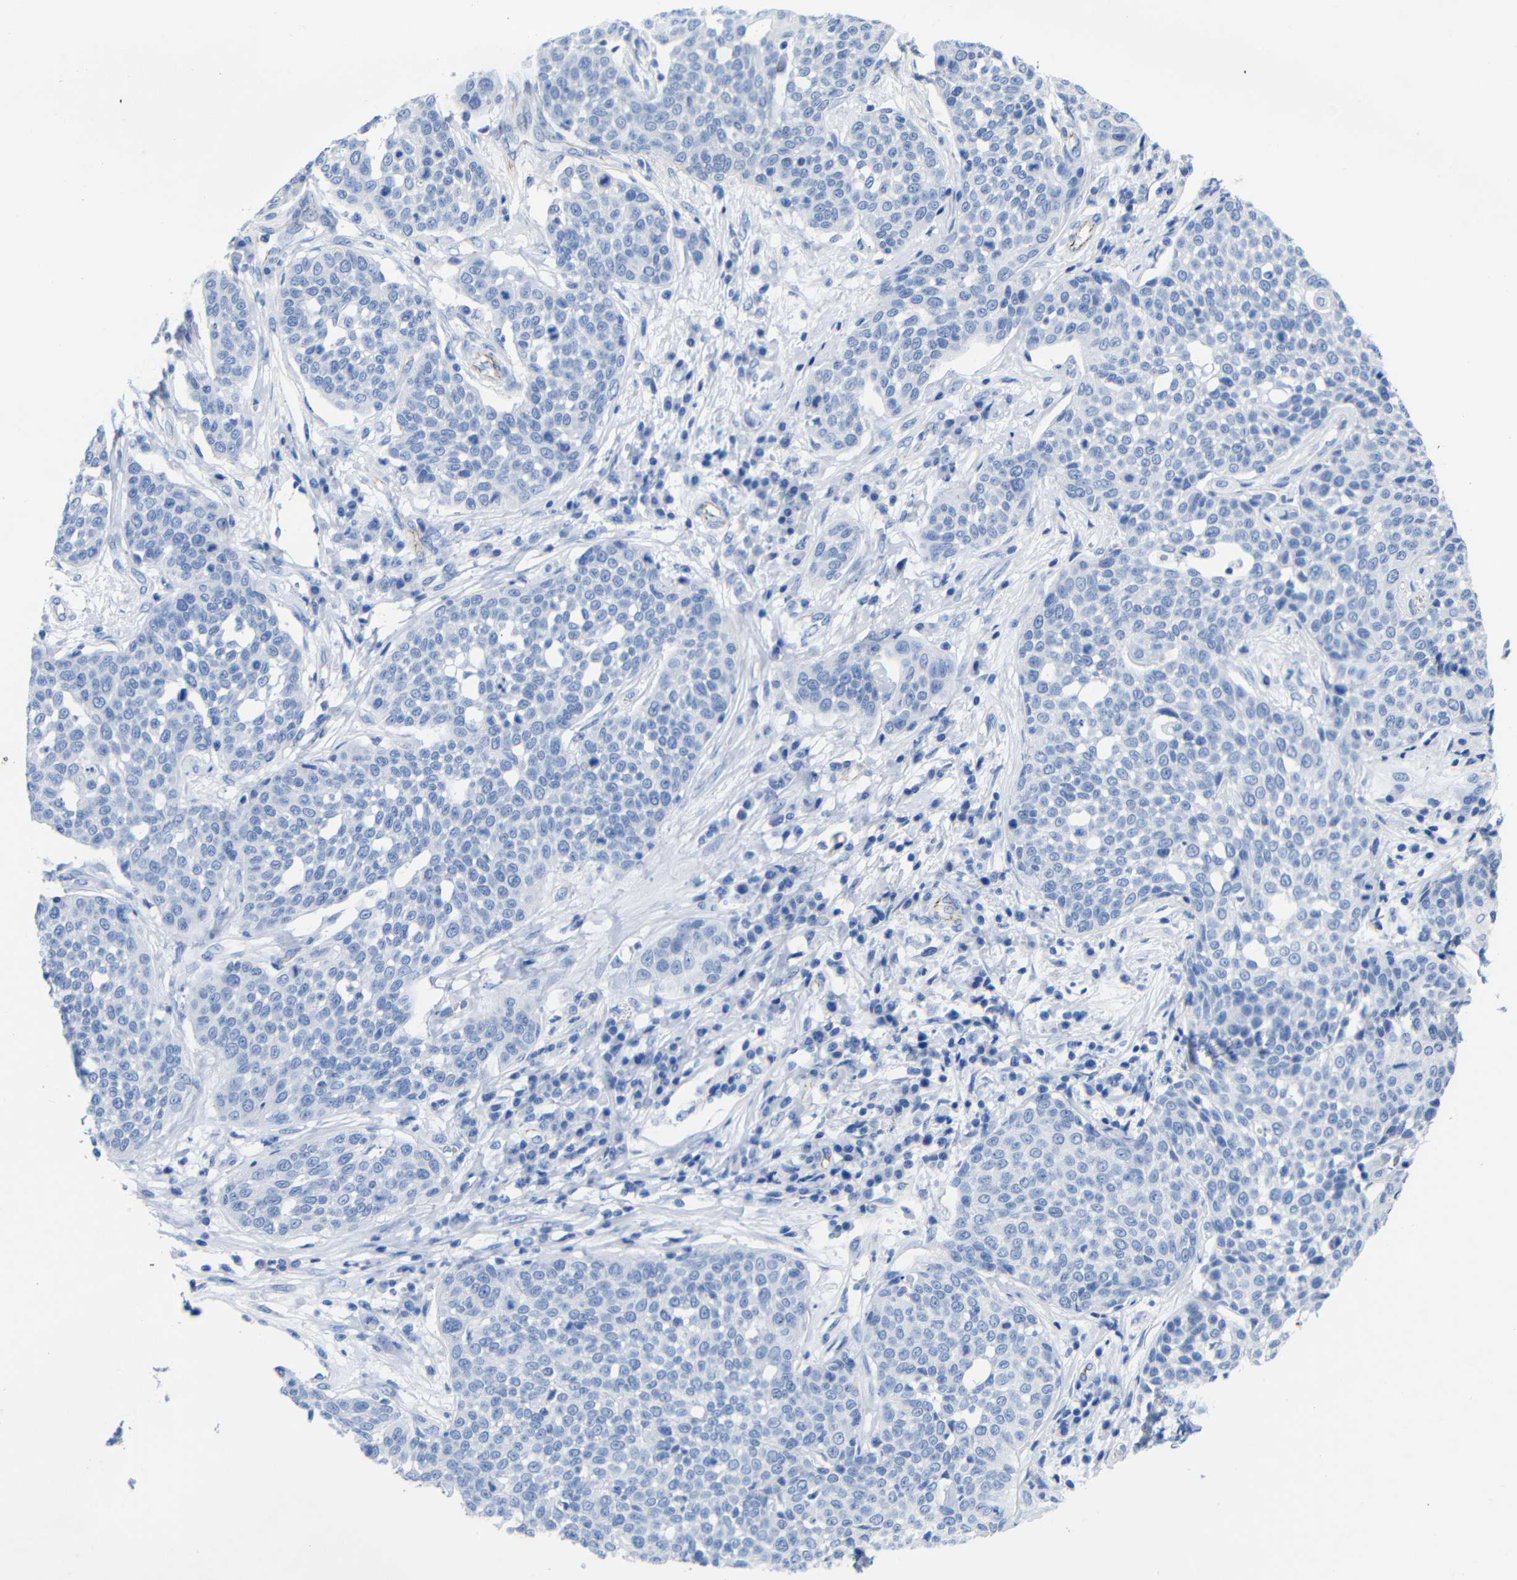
{"staining": {"intensity": "negative", "quantity": "none", "location": "none"}, "tissue": "cervical cancer", "cell_type": "Tumor cells", "image_type": "cancer", "snomed": [{"axis": "morphology", "description": "Squamous cell carcinoma, NOS"}, {"axis": "topography", "description": "Cervix"}], "caption": "The histopathology image demonstrates no significant expression in tumor cells of cervical squamous cell carcinoma.", "gene": "CGNL1", "patient": {"sex": "female", "age": 34}}